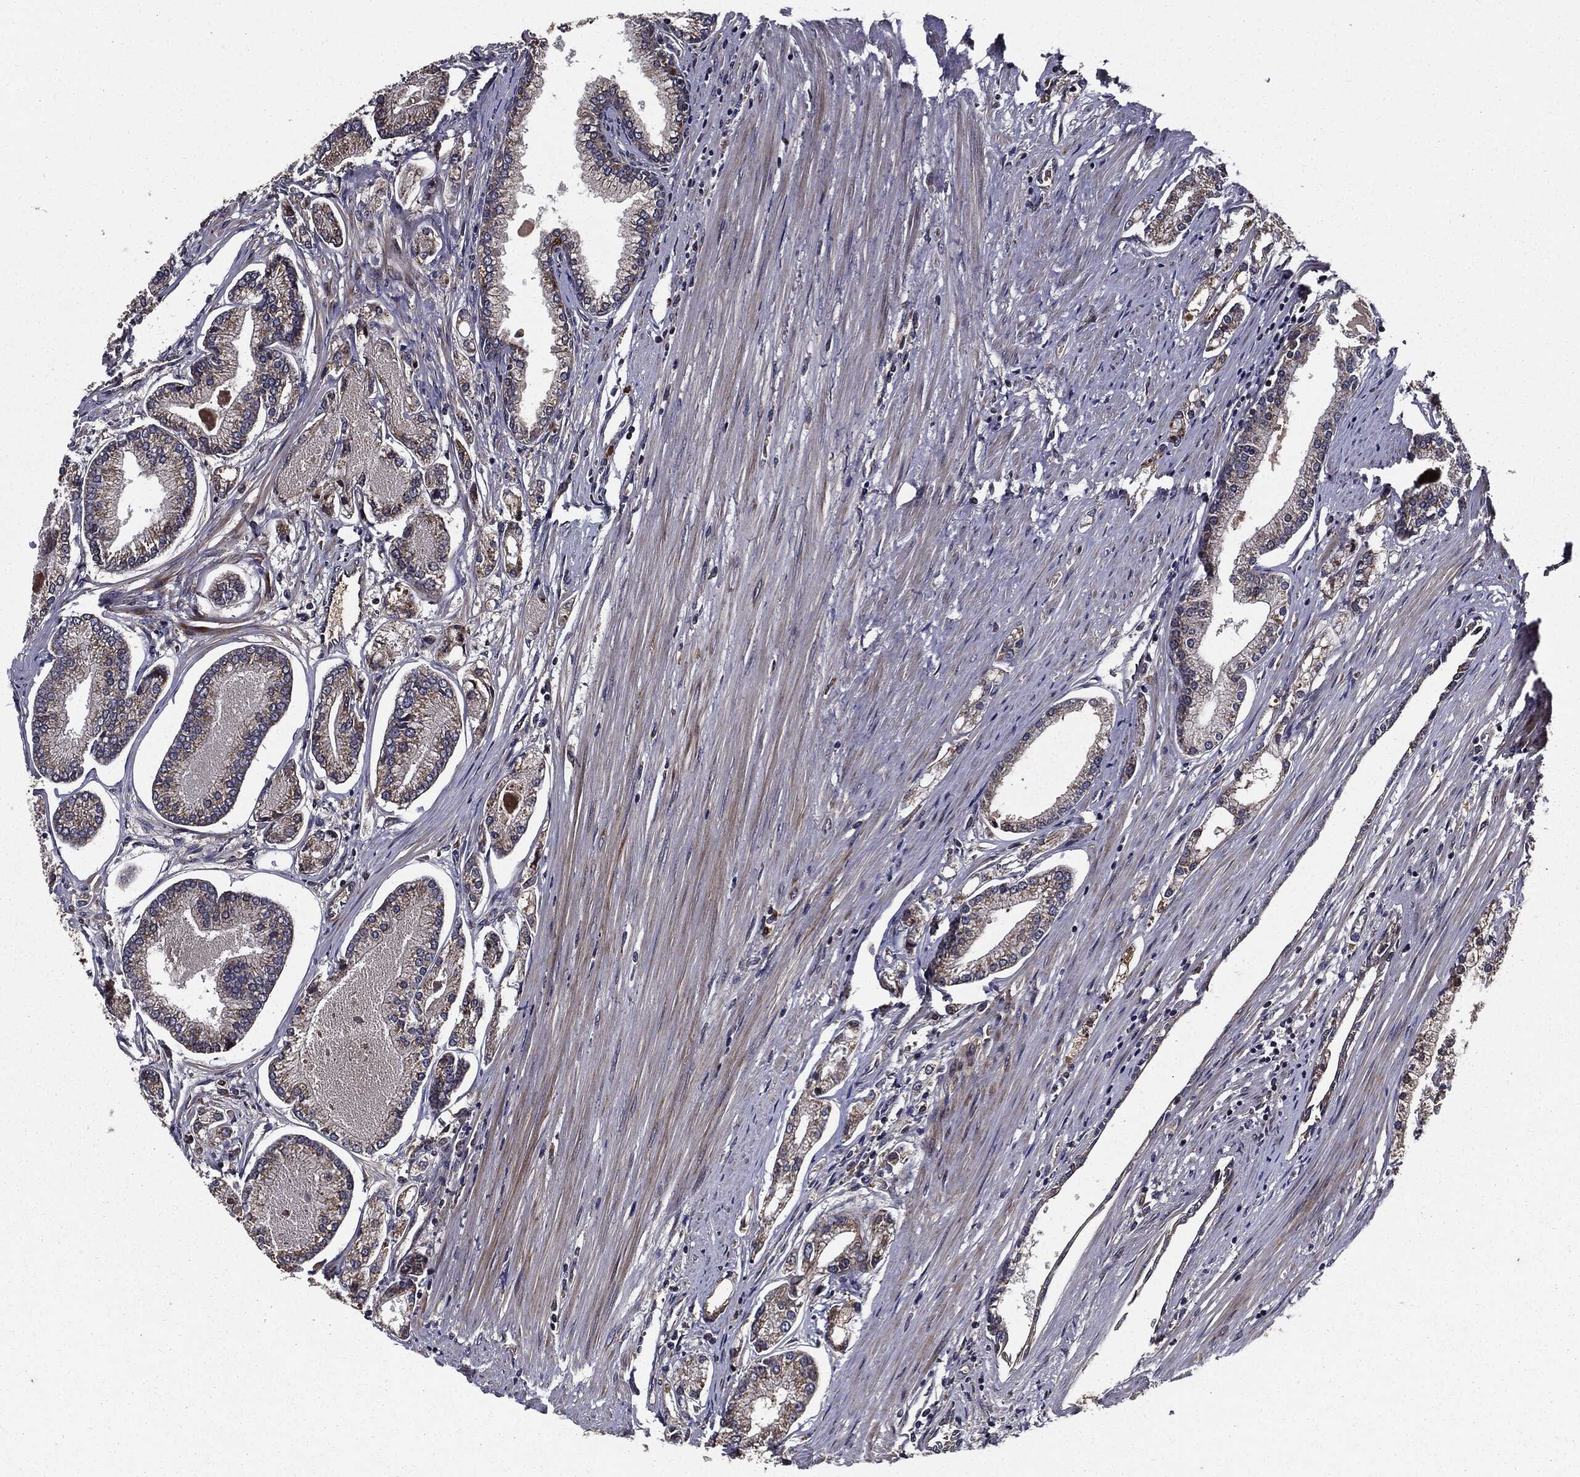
{"staining": {"intensity": "negative", "quantity": "none", "location": "none"}, "tissue": "prostate cancer", "cell_type": "Tumor cells", "image_type": "cancer", "snomed": [{"axis": "morphology", "description": "Adenocarcinoma, Low grade"}, {"axis": "topography", "description": "Prostate"}], "caption": "Image shows no protein positivity in tumor cells of prostate cancer (adenocarcinoma (low-grade)) tissue.", "gene": "HTT", "patient": {"sex": "male", "age": 72}}